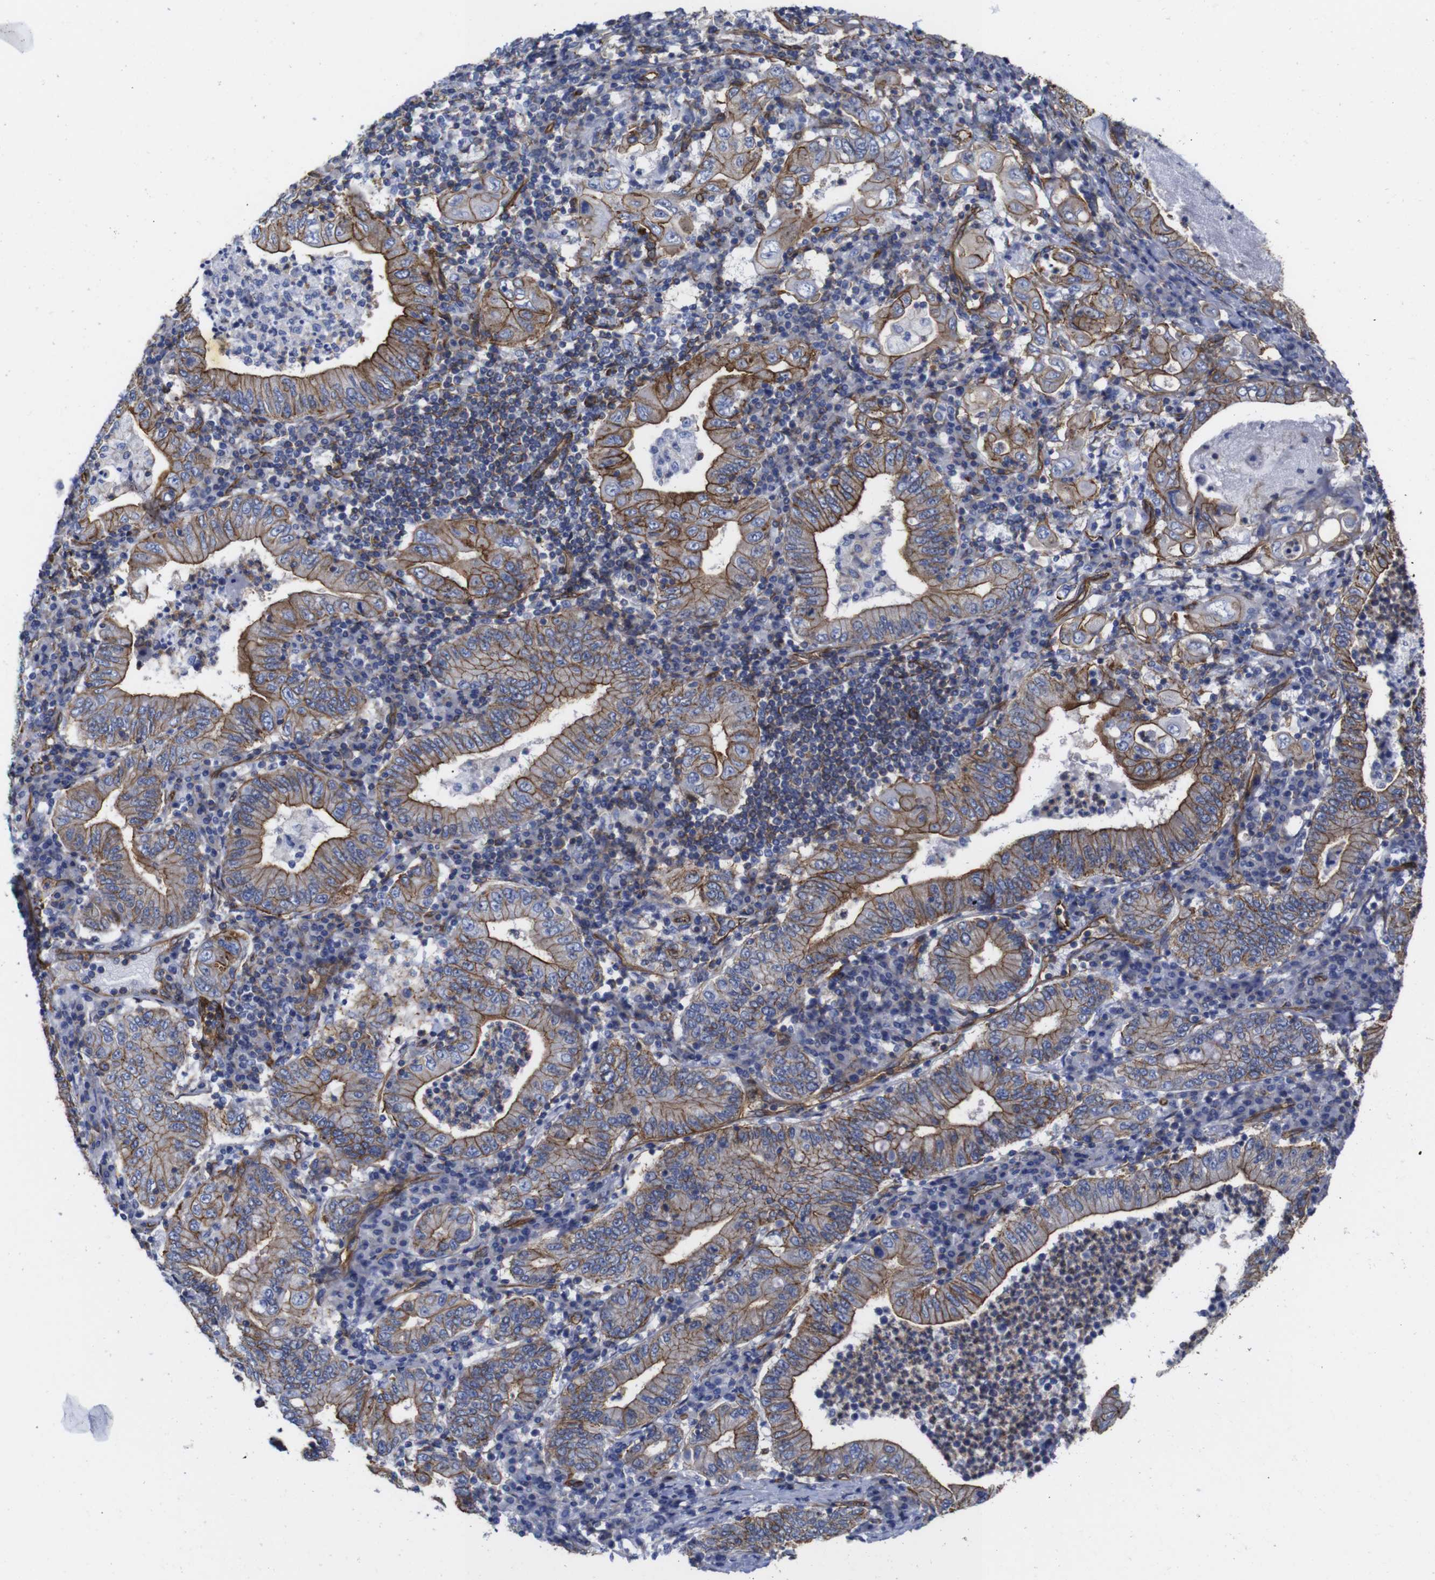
{"staining": {"intensity": "moderate", "quantity": ">75%", "location": "cytoplasmic/membranous"}, "tissue": "stomach cancer", "cell_type": "Tumor cells", "image_type": "cancer", "snomed": [{"axis": "morphology", "description": "Normal tissue, NOS"}, {"axis": "morphology", "description": "Adenocarcinoma, NOS"}, {"axis": "topography", "description": "Esophagus"}, {"axis": "topography", "description": "Stomach, upper"}, {"axis": "topography", "description": "Peripheral nerve tissue"}], "caption": "Brown immunohistochemical staining in stomach cancer shows moderate cytoplasmic/membranous staining in approximately >75% of tumor cells. The protein is shown in brown color, while the nuclei are stained blue.", "gene": "SPTBN1", "patient": {"sex": "male", "age": 62}}